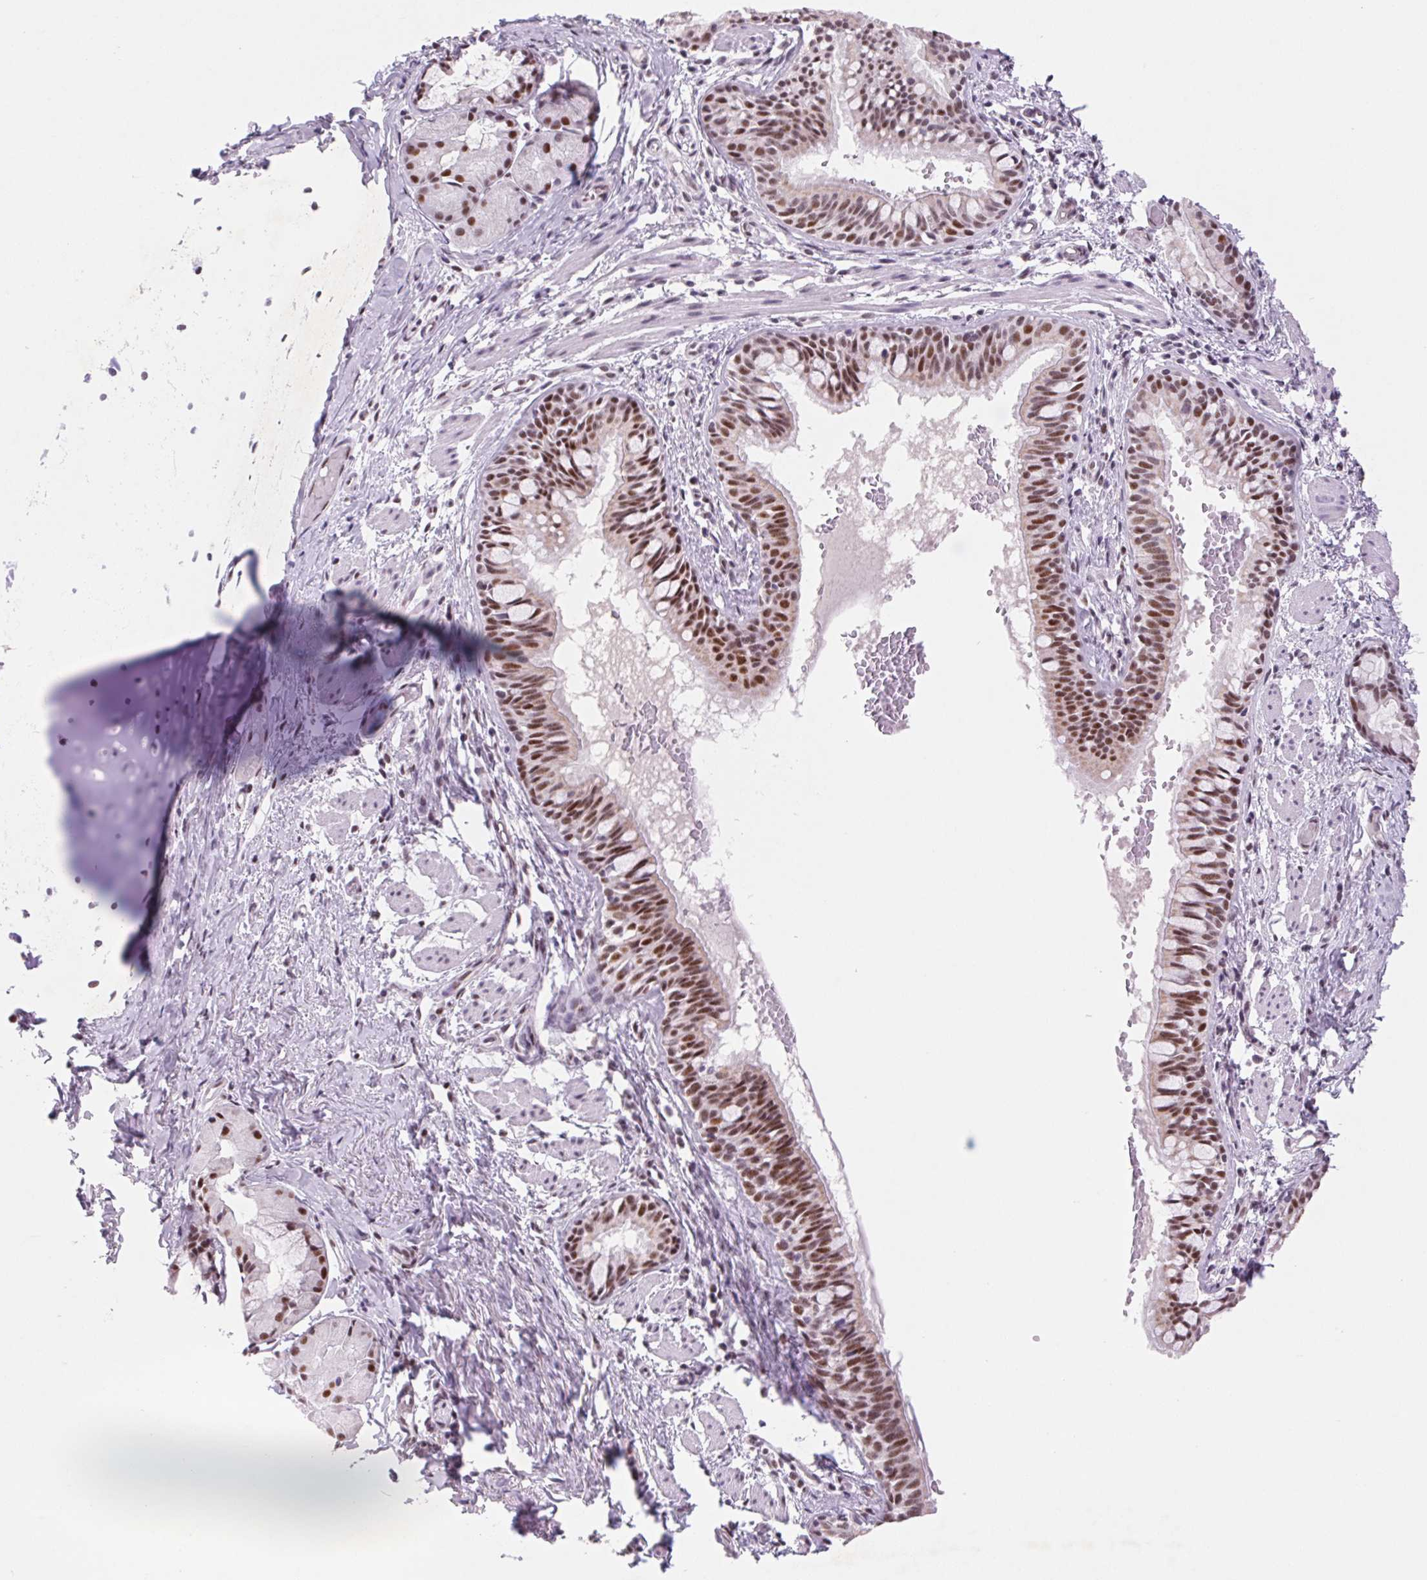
{"staining": {"intensity": "moderate", "quantity": ">75%", "location": "nuclear"}, "tissue": "bronchus", "cell_type": "Respiratory epithelial cells", "image_type": "normal", "snomed": [{"axis": "morphology", "description": "Normal tissue, NOS"}, {"axis": "topography", "description": "Bronchus"}], "caption": "Protein positivity by immunohistochemistry reveals moderate nuclear staining in approximately >75% of respiratory epithelial cells in unremarkable bronchus. The protein is stained brown, and the nuclei are stained in blue (DAB IHC with brightfield microscopy, high magnification).", "gene": "DPPA5", "patient": {"sex": "male", "age": 1}}